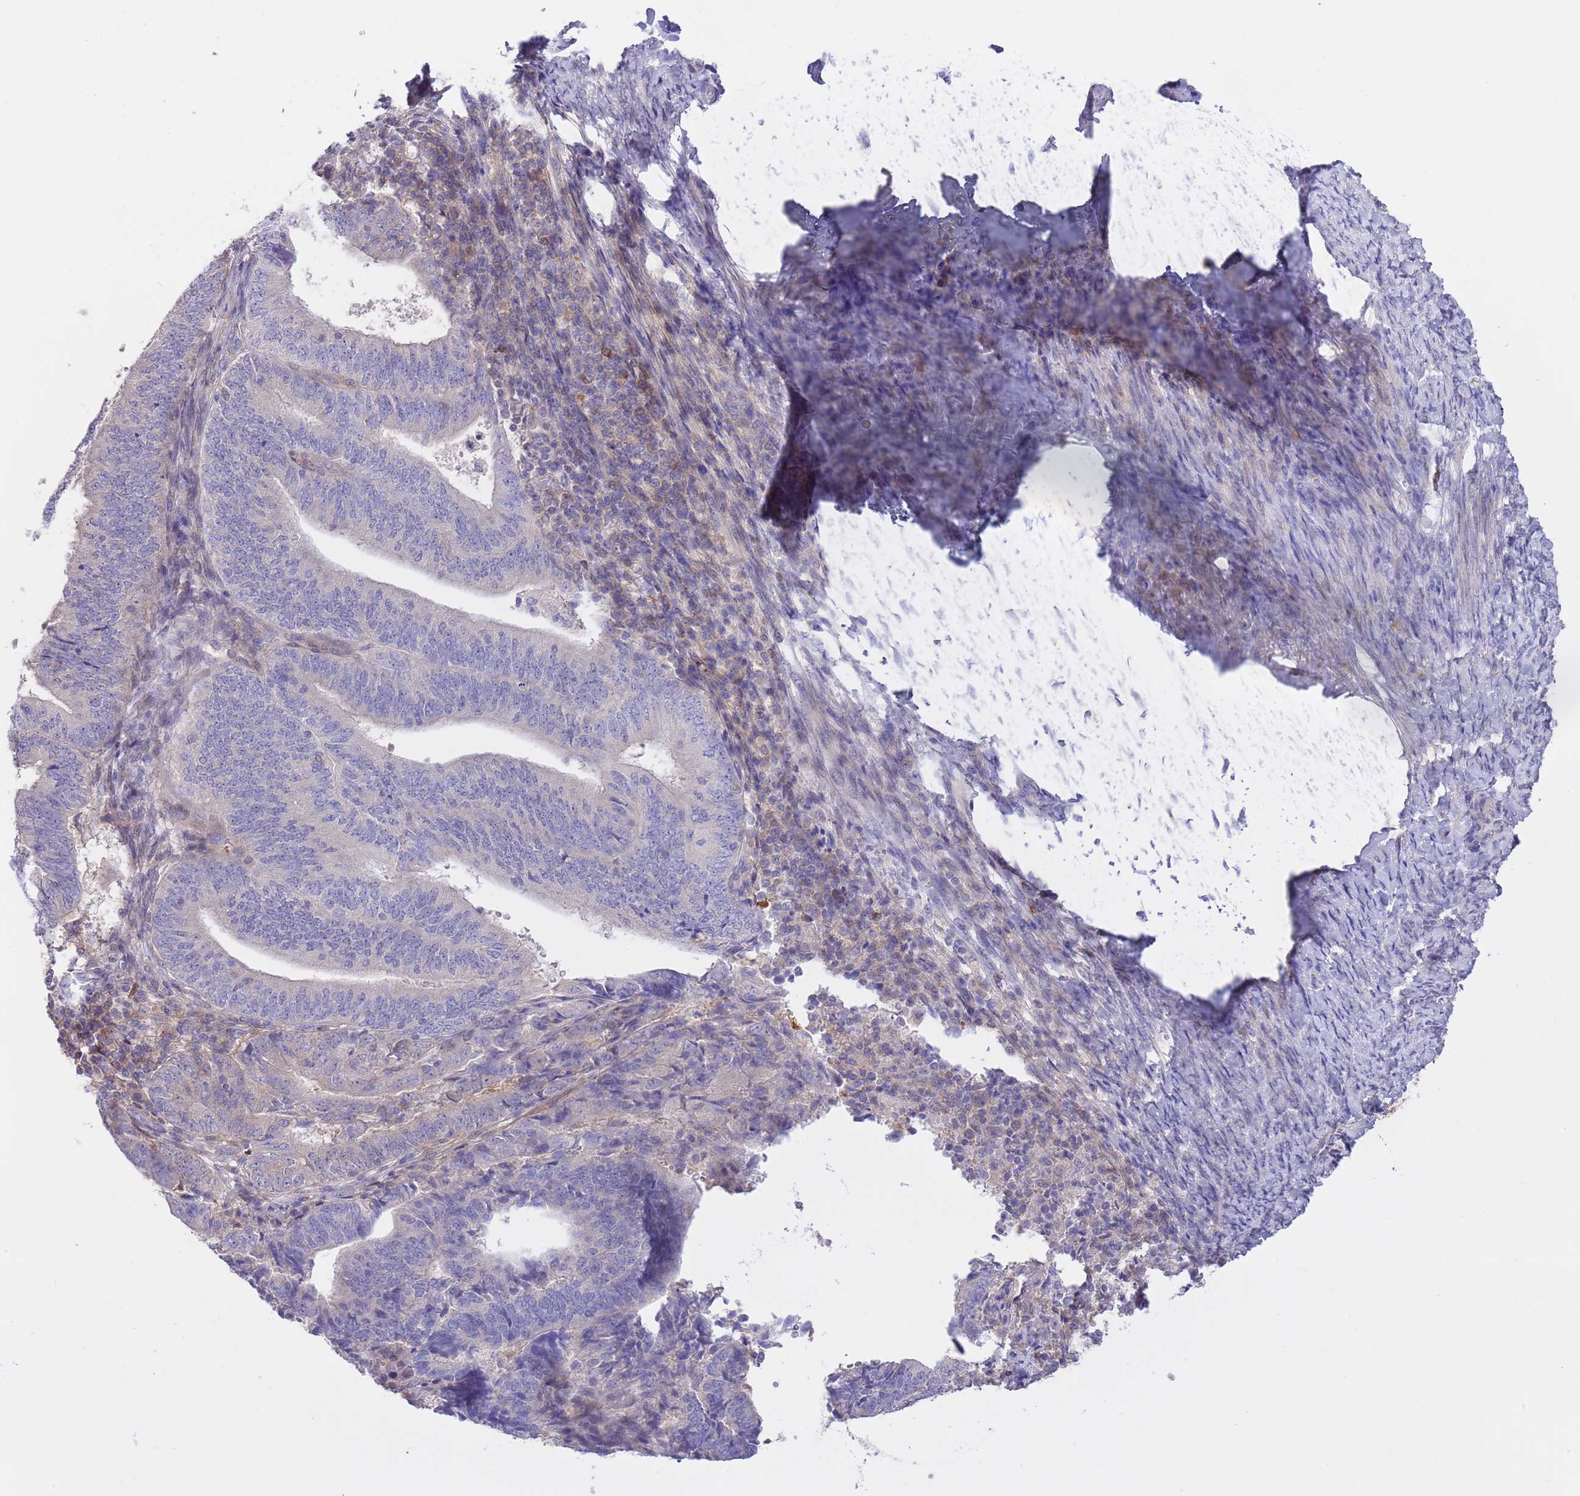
{"staining": {"intensity": "weak", "quantity": "<25%", "location": "cytoplasmic/membranous"}, "tissue": "endometrial cancer", "cell_type": "Tumor cells", "image_type": "cancer", "snomed": [{"axis": "morphology", "description": "Adenocarcinoma, NOS"}, {"axis": "topography", "description": "Endometrium"}], "caption": "A histopathology image of endometrial cancer (adenocarcinoma) stained for a protein displays no brown staining in tumor cells. Brightfield microscopy of immunohistochemistry (IHC) stained with DAB (3,3'-diaminobenzidine) (brown) and hematoxylin (blue), captured at high magnification.", "gene": "PRR32", "patient": {"sex": "female", "age": 70}}